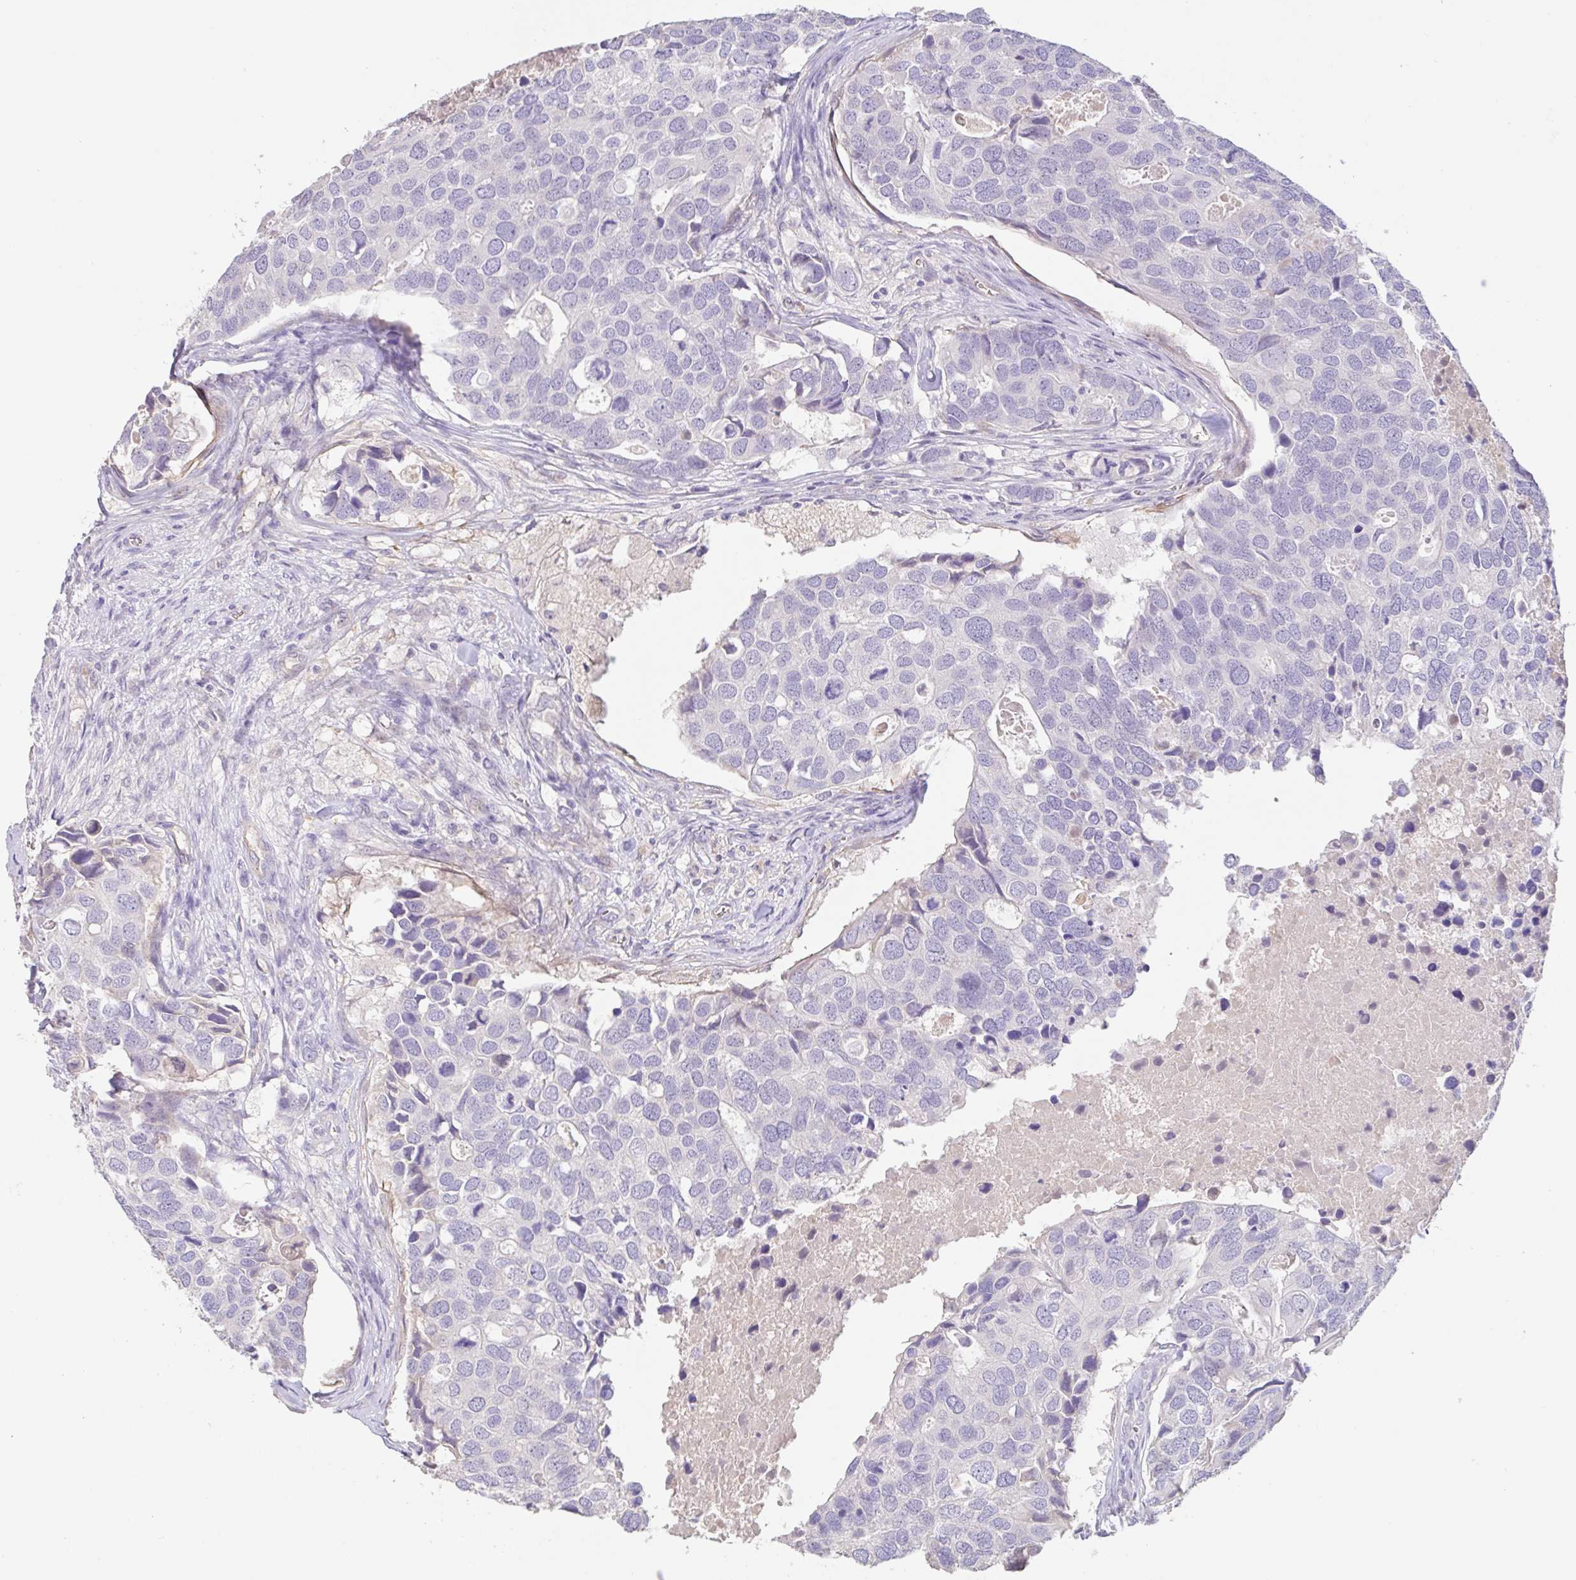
{"staining": {"intensity": "negative", "quantity": "none", "location": "none"}, "tissue": "breast cancer", "cell_type": "Tumor cells", "image_type": "cancer", "snomed": [{"axis": "morphology", "description": "Duct carcinoma"}, {"axis": "topography", "description": "Breast"}], "caption": "Immunohistochemistry micrograph of neoplastic tissue: breast cancer stained with DAB exhibits no significant protein expression in tumor cells.", "gene": "PYGM", "patient": {"sex": "female", "age": 83}}